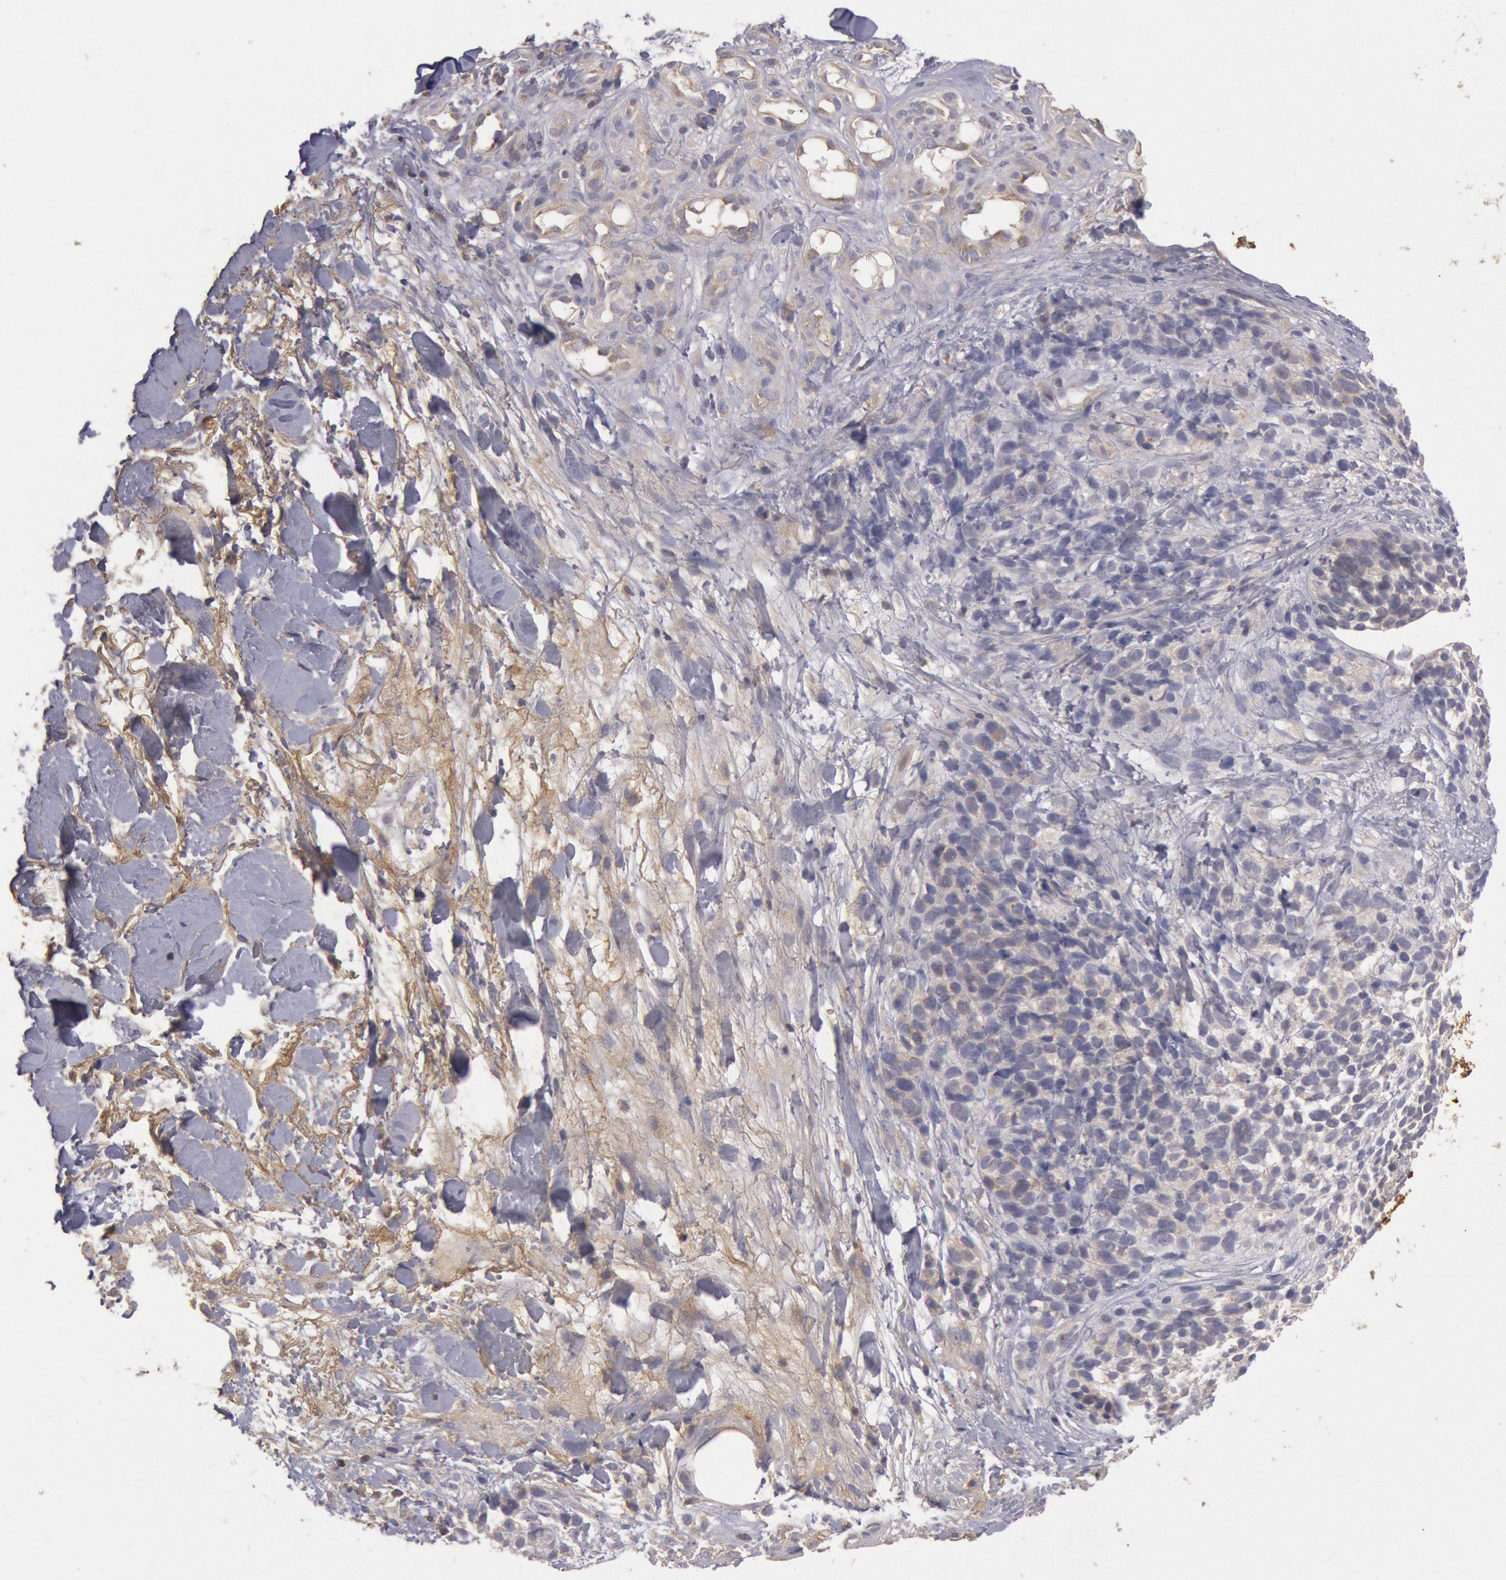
{"staining": {"intensity": "negative", "quantity": "none", "location": "none"}, "tissue": "melanoma", "cell_type": "Tumor cells", "image_type": "cancer", "snomed": [{"axis": "morphology", "description": "Malignant melanoma, NOS"}, {"axis": "topography", "description": "Skin"}], "caption": "A micrograph of human melanoma is negative for staining in tumor cells. The staining was performed using DAB (3,3'-diaminobenzidine) to visualize the protein expression in brown, while the nuclei were stained in blue with hematoxylin (Magnification: 20x).", "gene": "PIK3R1", "patient": {"sex": "female", "age": 85}}